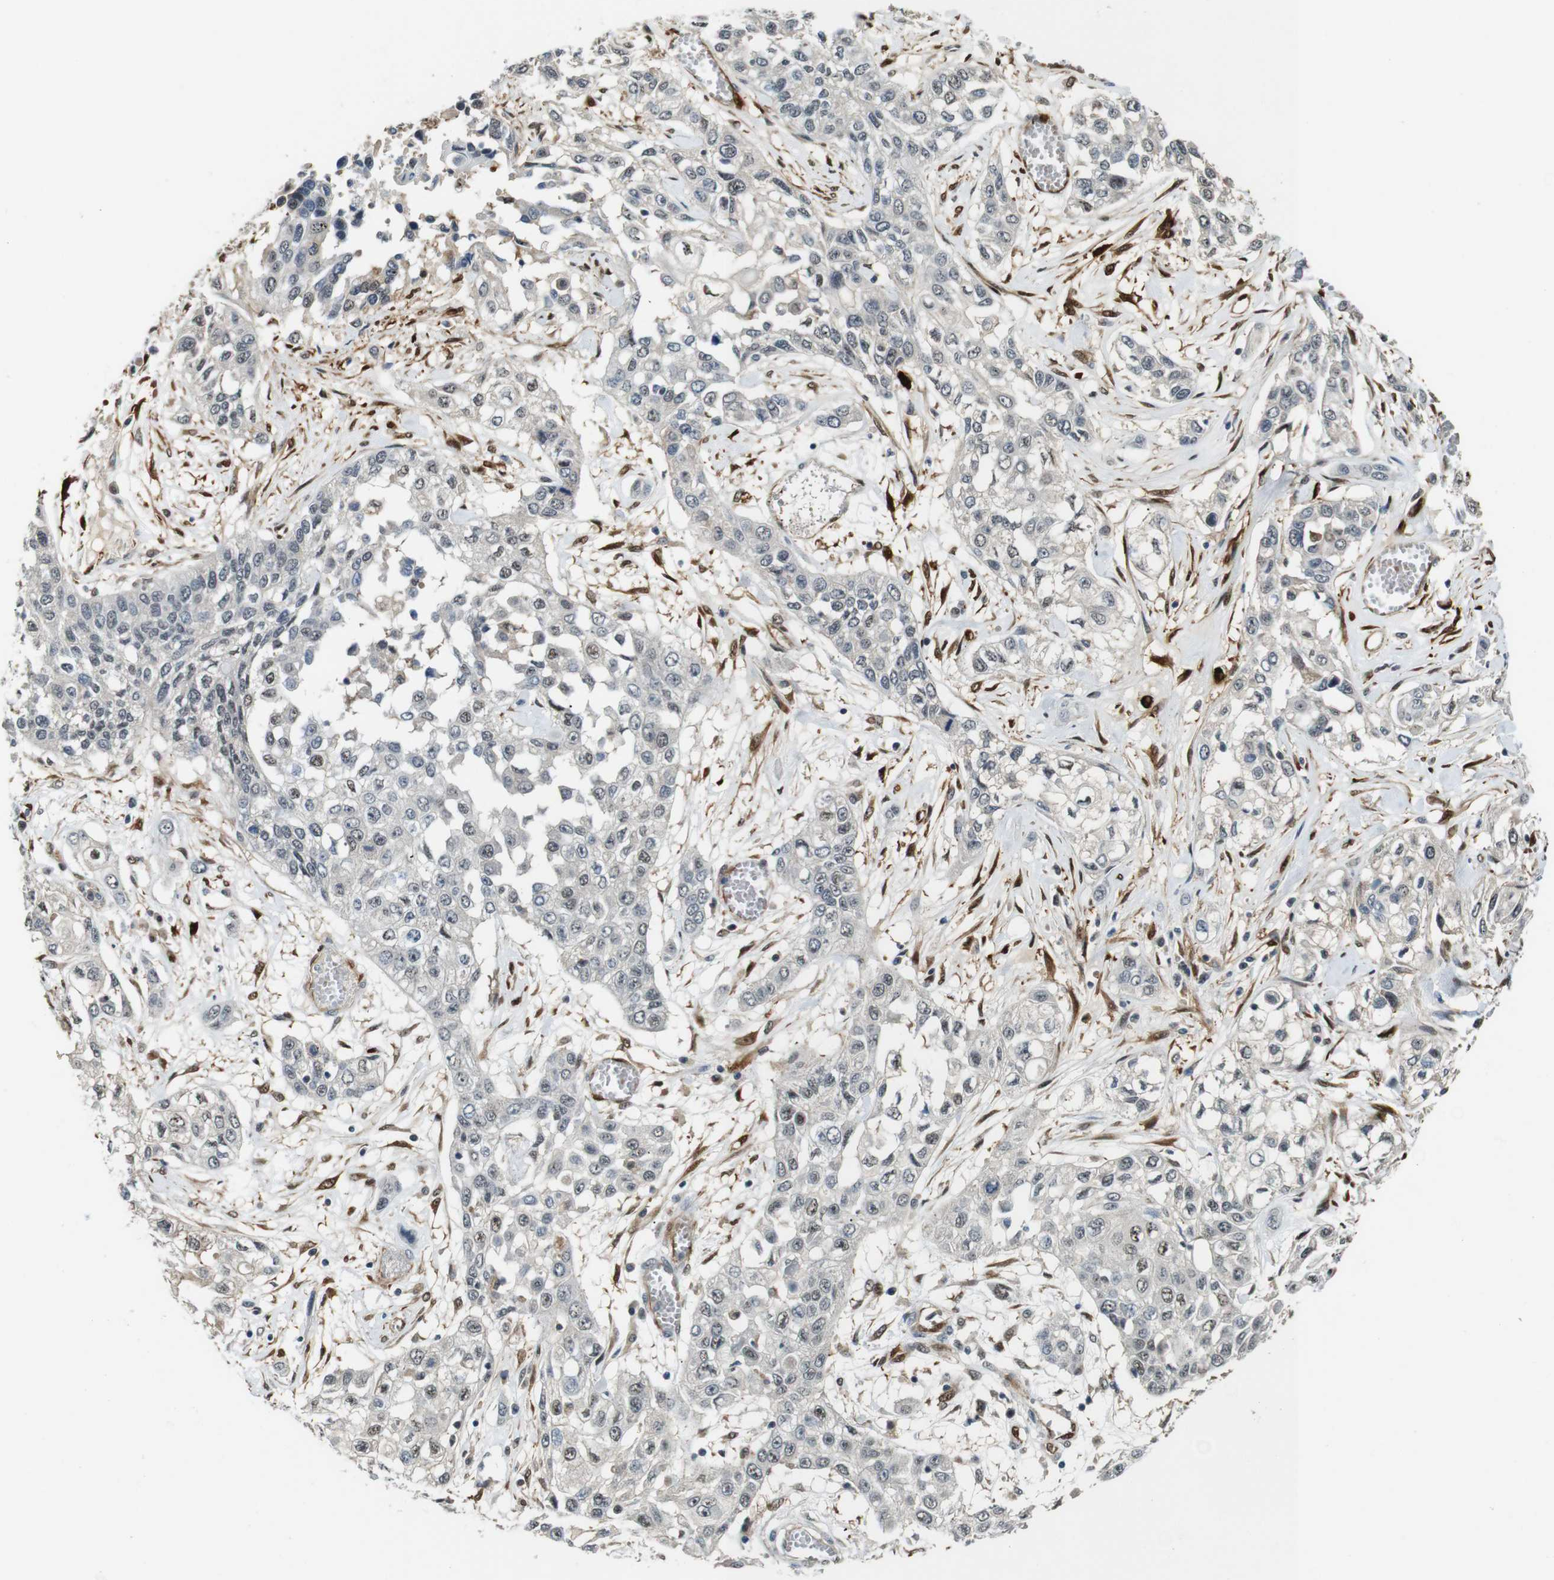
{"staining": {"intensity": "weak", "quantity": "25%-75%", "location": "nuclear"}, "tissue": "lung cancer", "cell_type": "Tumor cells", "image_type": "cancer", "snomed": [{"axis": "morphology", "description": "Squamous cell carcinoma, NOS"}, {"axis": "topography", "description": "Lung"}], "caption": "Protein staining shows weak nuclear staining in approximately 25%-75% of tumor cells in lung squamous cell carcinoma. The protein is shown in brown color, while the nuclei are stained blue.", "gene": "LXN", "patient": {"sex": "male", "age": 71}}